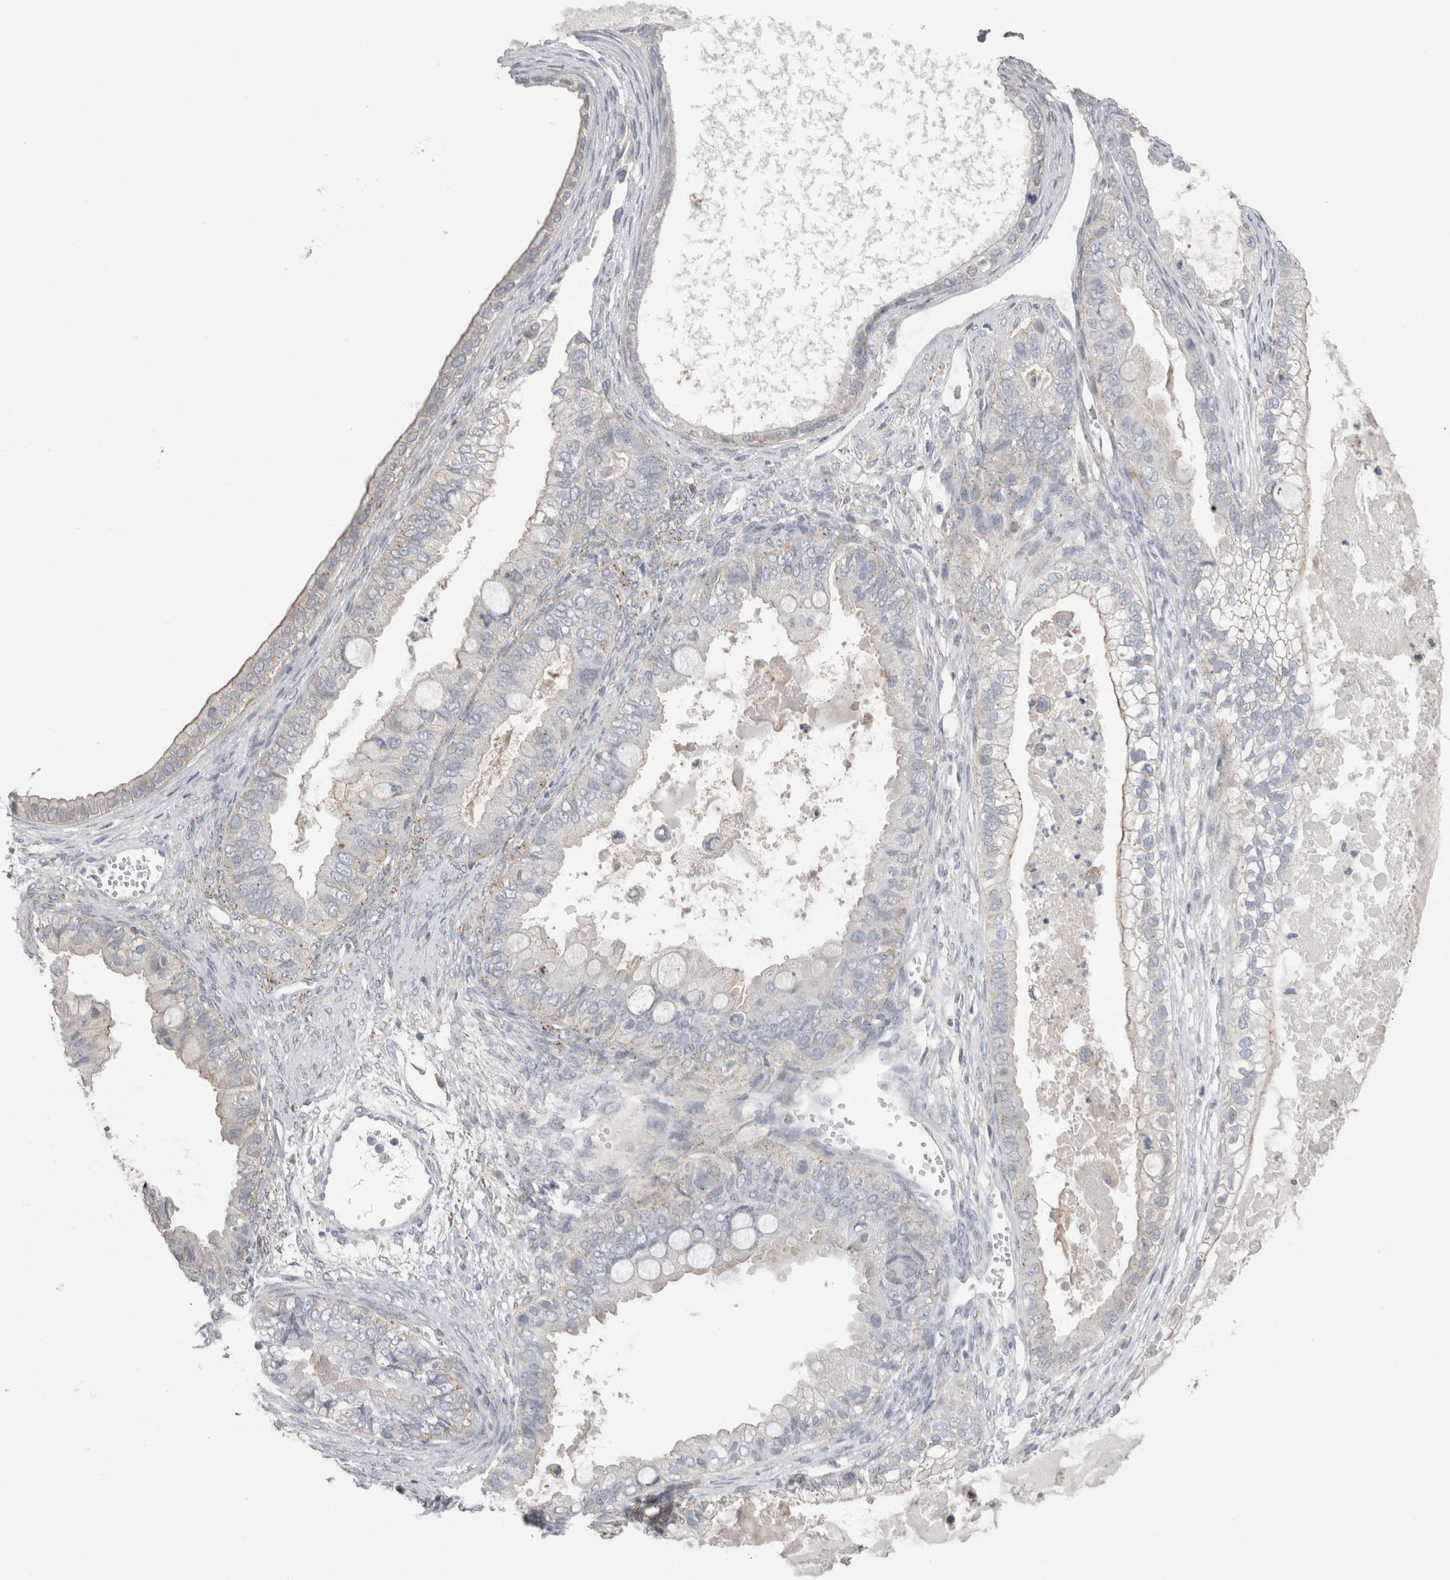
{"staining": {"intensity": "weak", "quantity": "<25%", "location": "cytoplasmic/membranous"}, "tissue": "ovarian cancer", "cell_type": "Tumor cells", "image_type": "cancer", "snomed": [{"axis": "morphology", "description": "Cystadenocarcinoma, mucinous, NOS"}, {"axis": "topography", "description": "Ovary"}], "caption": "The immunohistochemistry photomicrograph has no significant positivity in tumor cells of ovarian mucinous cystadenocarcinoma tissue.", "gene": "EPDR1", "patient": {"sex": "female", "age": 80}}